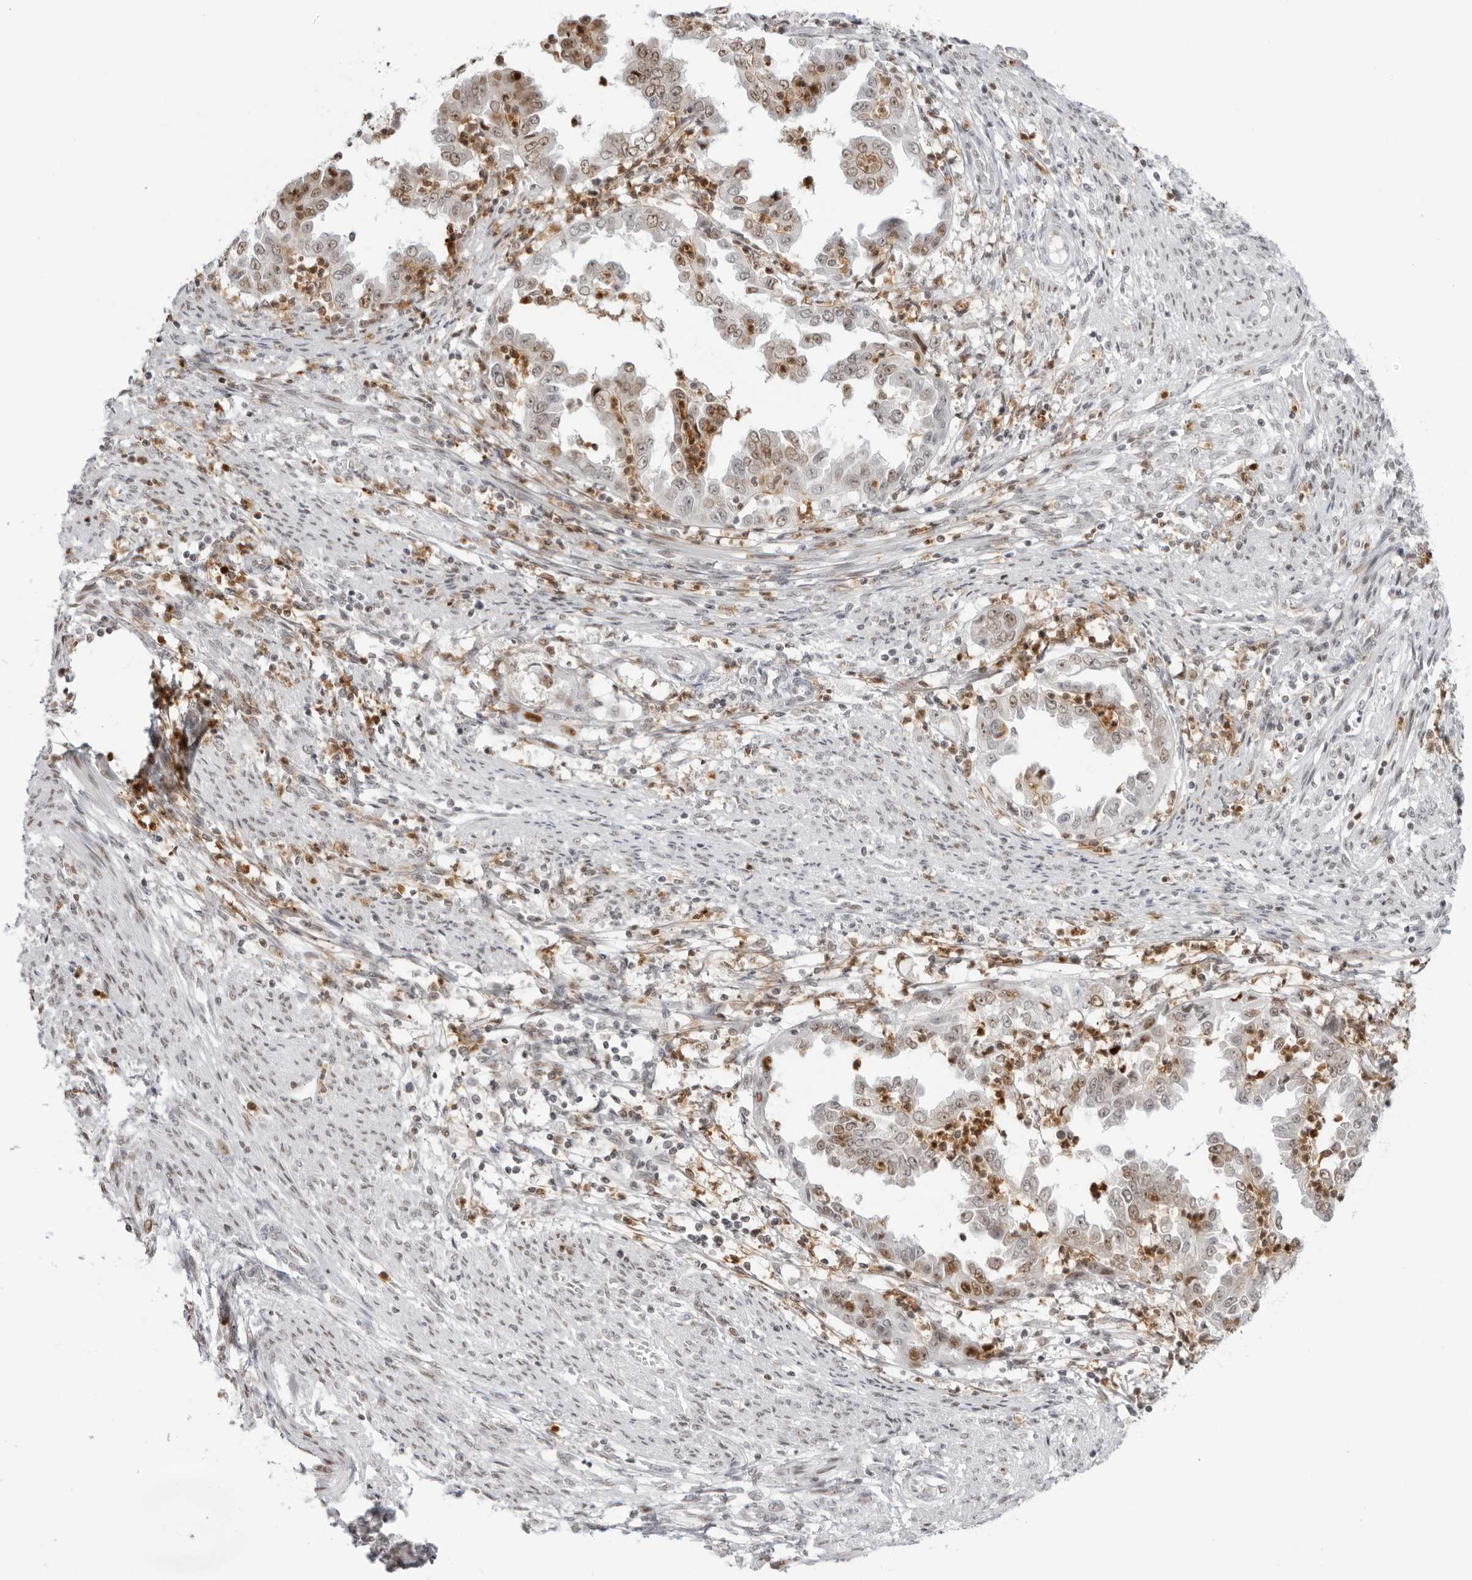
{"staining": {"intensity": "moderate", "quantity": "<25%", "location": "nuclear"}, "tissue": "endometrial cancer", "cell_type": "Tumor cells", "image_type": "cancer", "snomed": [{"axis": "morphology", "description": "Adenocarcinoma, NOS"}, {"axis": "topography", "description": "Endometrium"}], "caption": "The histopathology image demonstrates staining of endometrial adenocarcinoma, revealing moderate nuclear protein expression (brown color) within tumor cells.", "gene": "RNF146", "patient": {"sex": "female", "age": 85}}